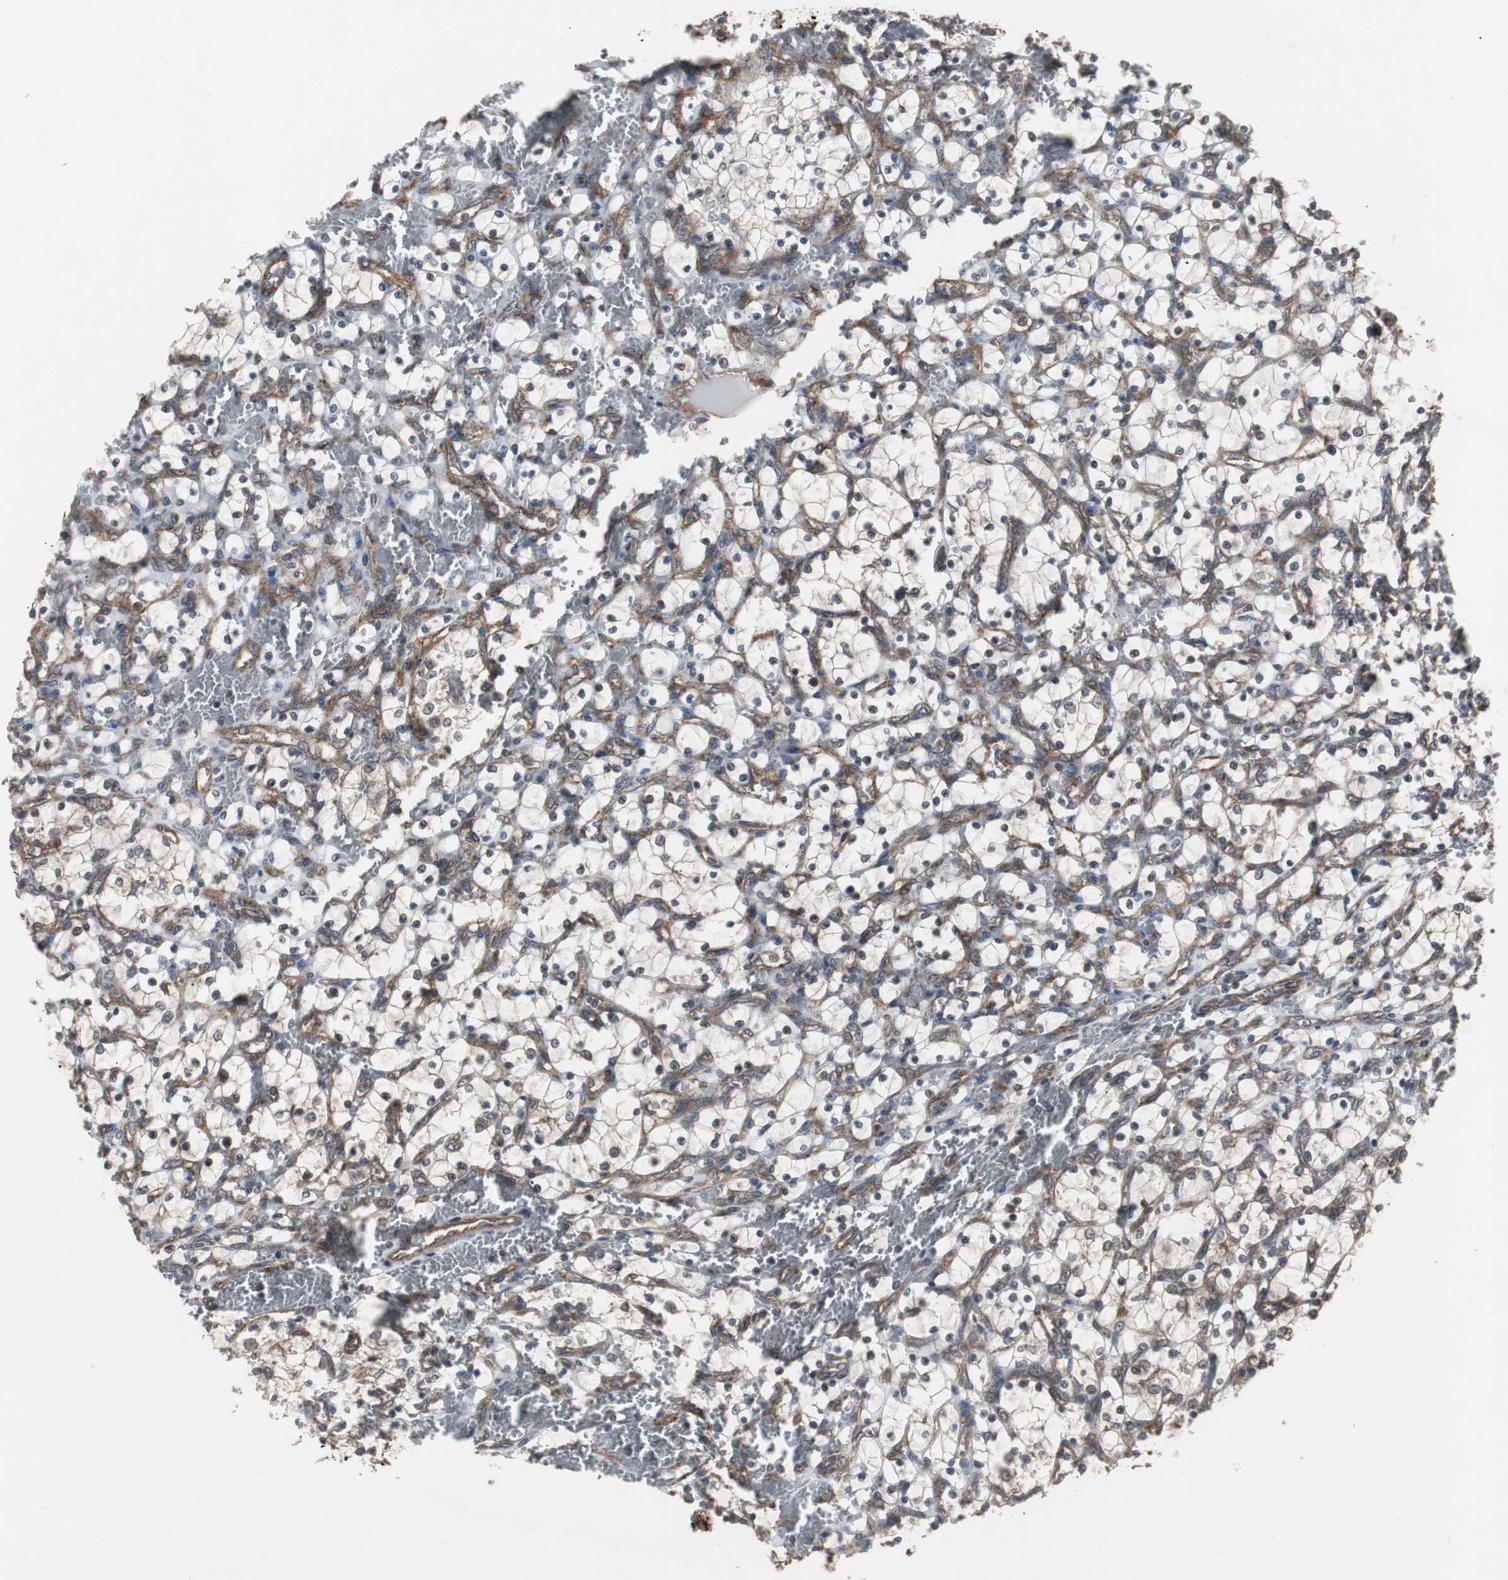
{"staining": {"intensity": "negative", "quantity": "none", "location": "none"}, "tissue": "renal cancer", "cell_type": "Tumor cells", "image_type": "cancer", "snomed": [{"axis": "morphology", "description": "Adenocarcinoma, NOS"}, {"axis": "topography", "description": "Kidney"}], "caption": "High power microscopy image of an IHC image of renal adenocarcinoma, revealing no significant positivity in tumor cells.", "gene": "ATP2B2", "patient": {"sex": "female", "age": 69}}